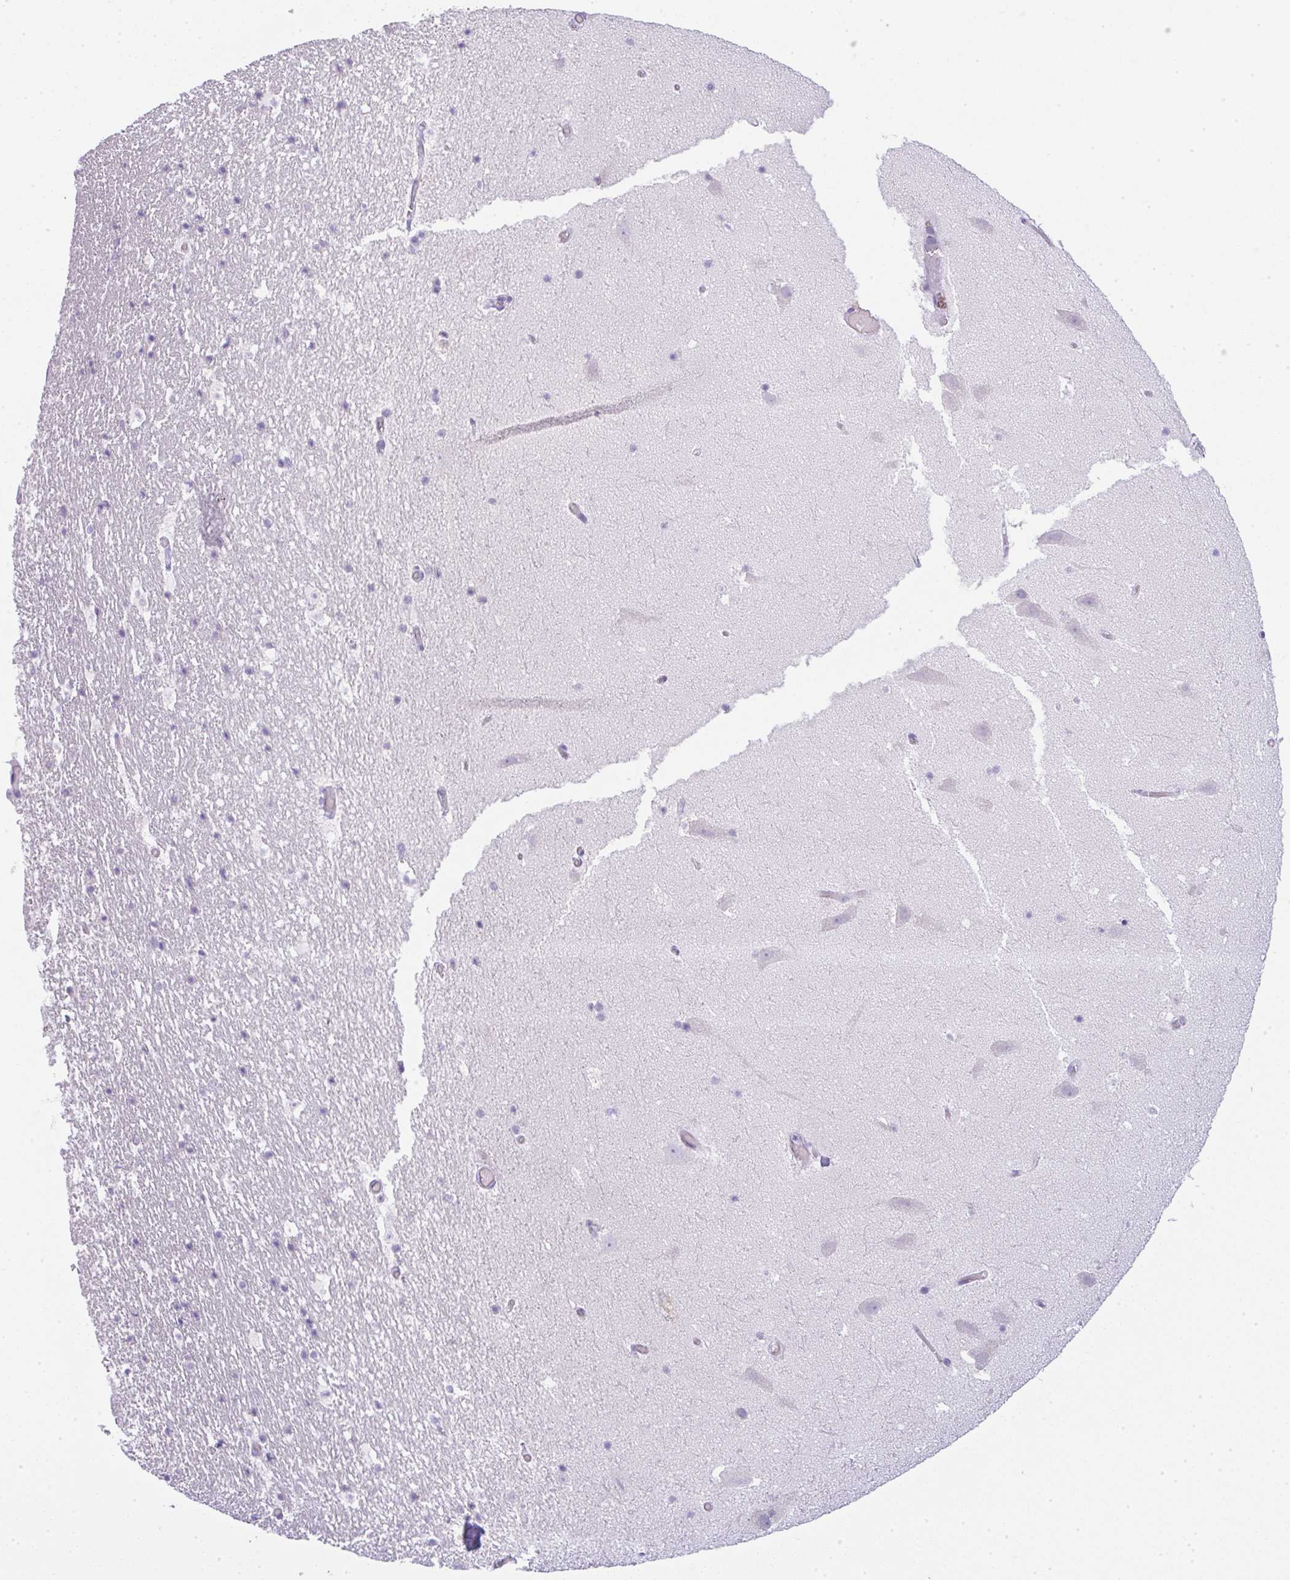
{"staining": {"intensity": "negative", "quantity": "none", "location": "none"}, "tissue": "hippocampus", "cell_type": "Glial cells", "image_type": "normal", "snomed": [{"axis": "morphology", "description": "Normal tissue, NOS"}, {"axis": "topography", "description": "Hippocampus"}], "caption": "The photomicrograph reveals no staining of glial cells in unremarkable hippocampus. (DAB IHC, high magnification).", "gene": "LPAR4", "patient": {"sex": "female", "age": 42}}